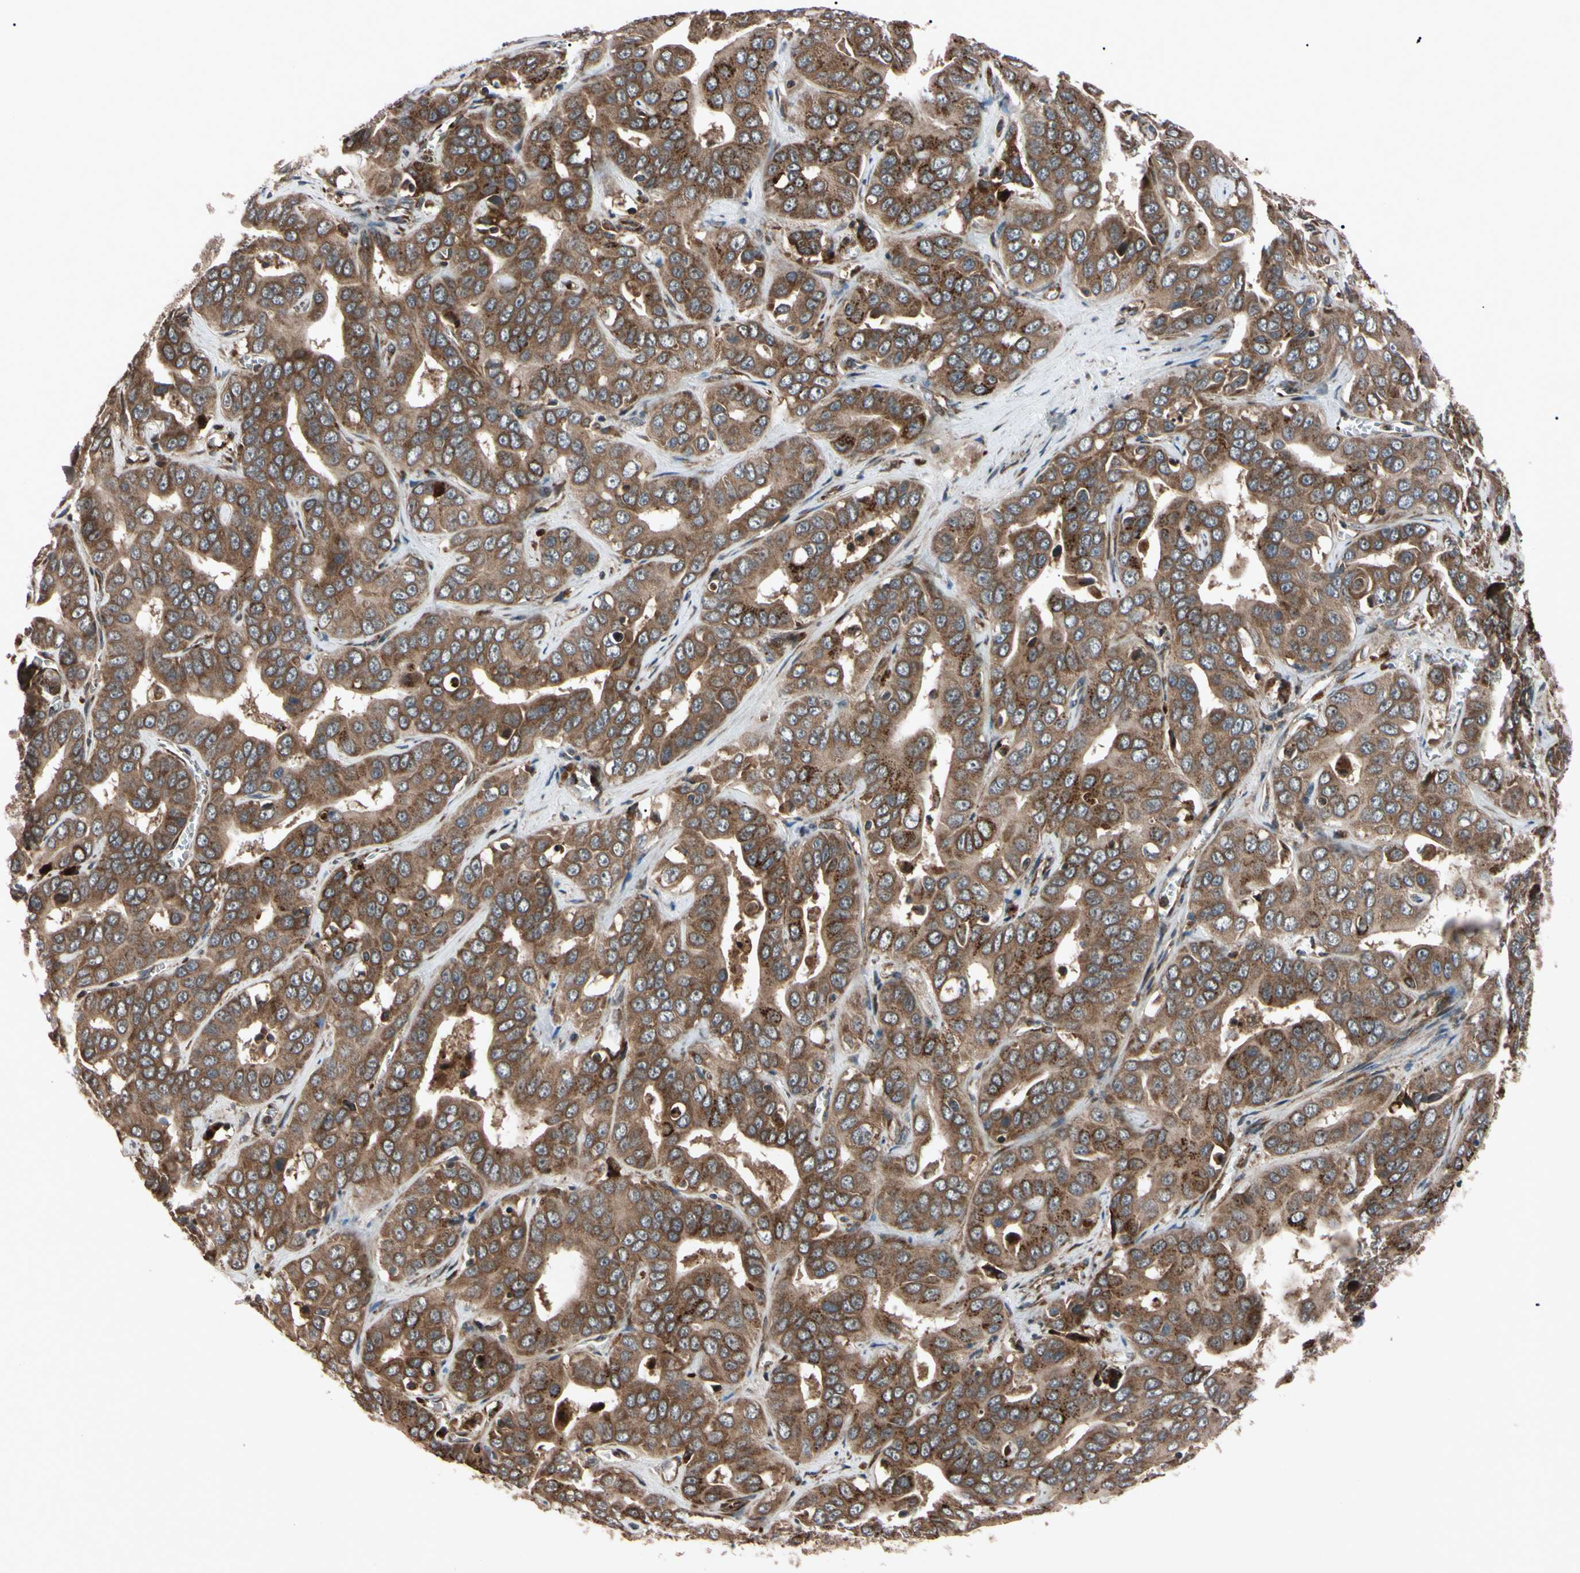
{"staining": {"intensity": "moderate", "quantity": ">75%", "location": "cytoplasmic/membranous"}, "tissue": "liver cancer", "cell_type": "Tumor cells", "image_type": "cancer", "snomed": [{"axis": "morphology", "description": "Cholangiocarcinoma"}, {"axis": "topography", "description": "Liver"}], "caption": "High-power microscopy captured an IHC micrograph of liver cancer (cholangiocarcinoma), revealing moderate cytoplasmic/membranous expression in approximately >75% of tumor cells.", "gene": "GUCY1B1", "patient": {"sex": "female", "age": 52}}